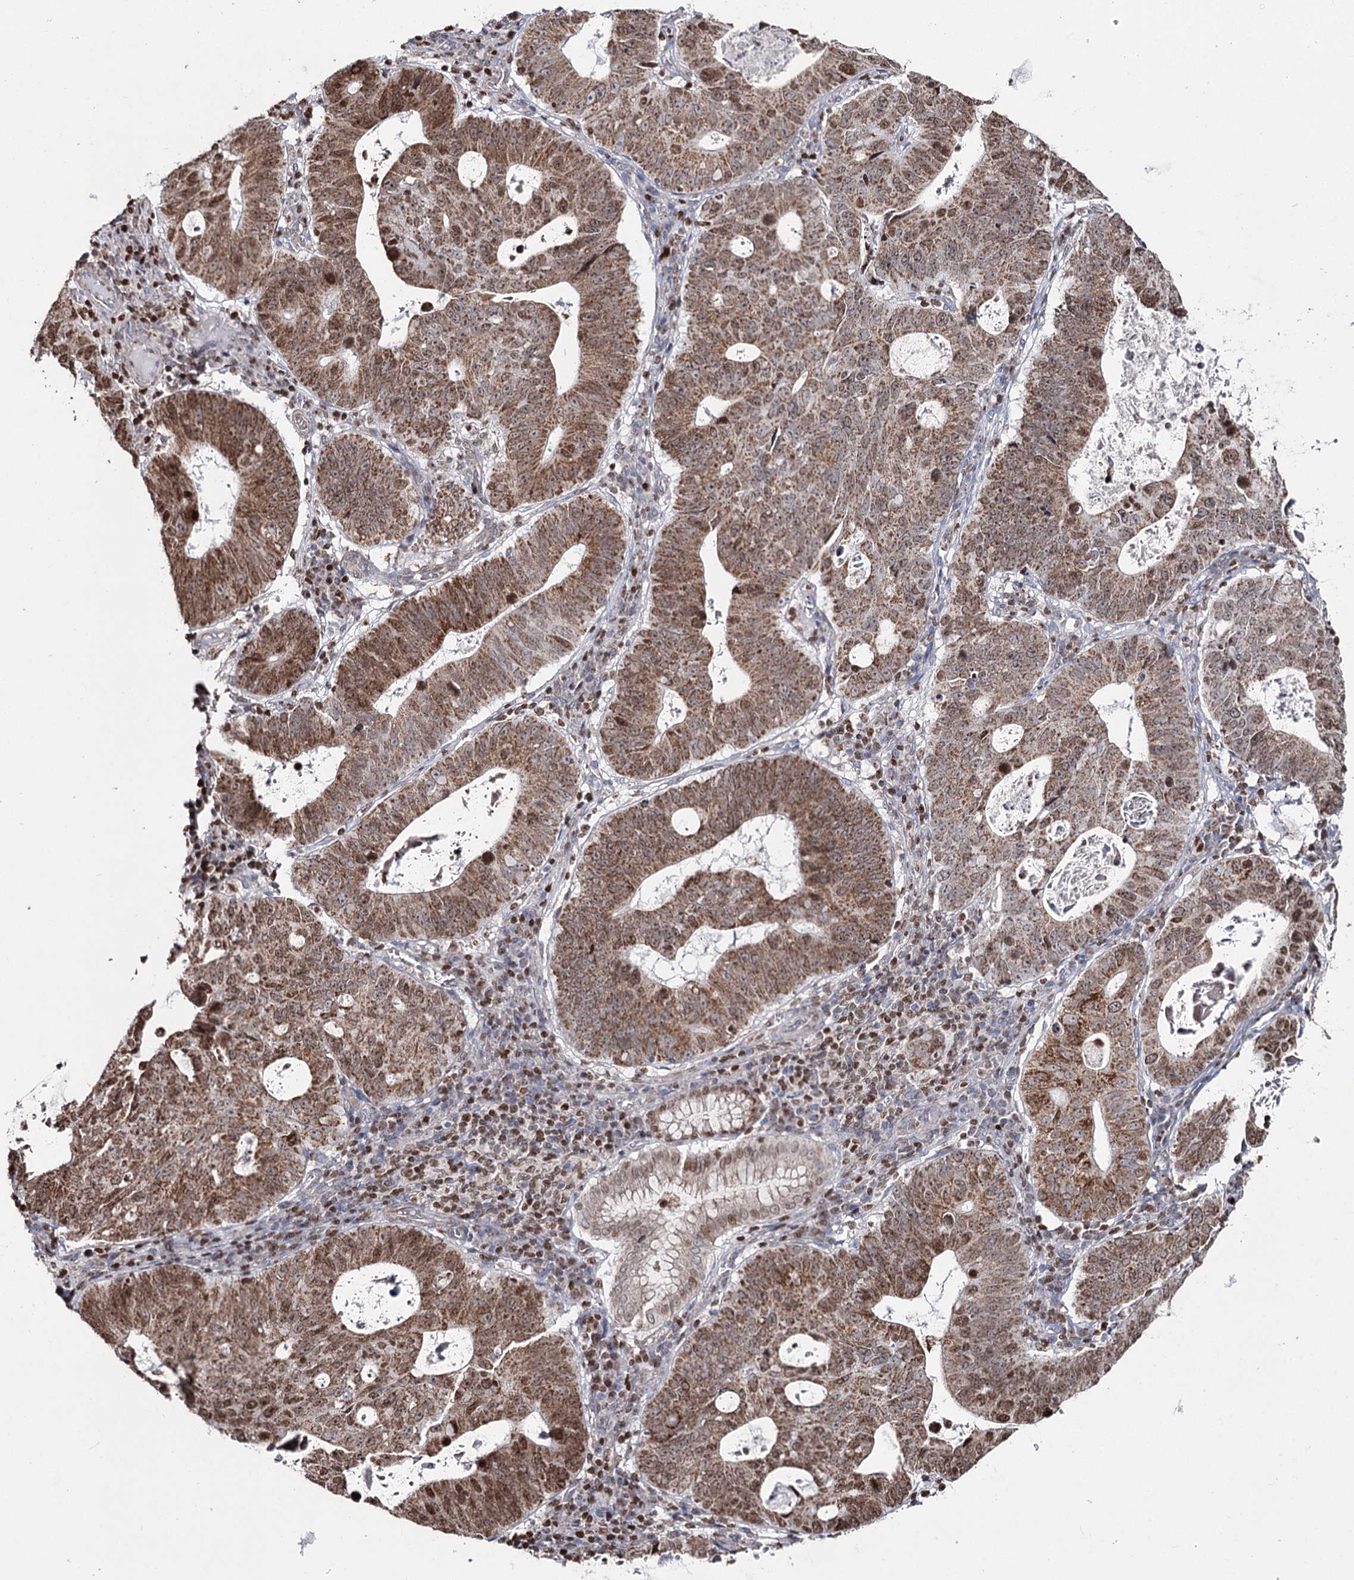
{"staining": {"intensity": "moderate", "quantity": ">75%", "location": "cytoplasmic/membranous,nuclear"}, "tissue": "stomach cancer", "cell_type": "Tumor cells", "image_type": "cancer", "snomed": [{"axis": "morphology", "description": "Adenocarcinoma, NOS"}, {"axis": "topography", "description": "Stomach"}], "caption": "The immunohistochemical stain shows moderate cytoplasmic/membranous and nuclear expression in tumor cells of adenocarcinoma (stomach) tissue. The staining was performed using DAB (3,3'-diaminobenzidine) to visualize the protein expression in brown, while the nuclei were stained in blue with hematoxylin (Magnification: 20x).", "gene": "PDHX", "patient": {"sex": "male", "age": 59}}